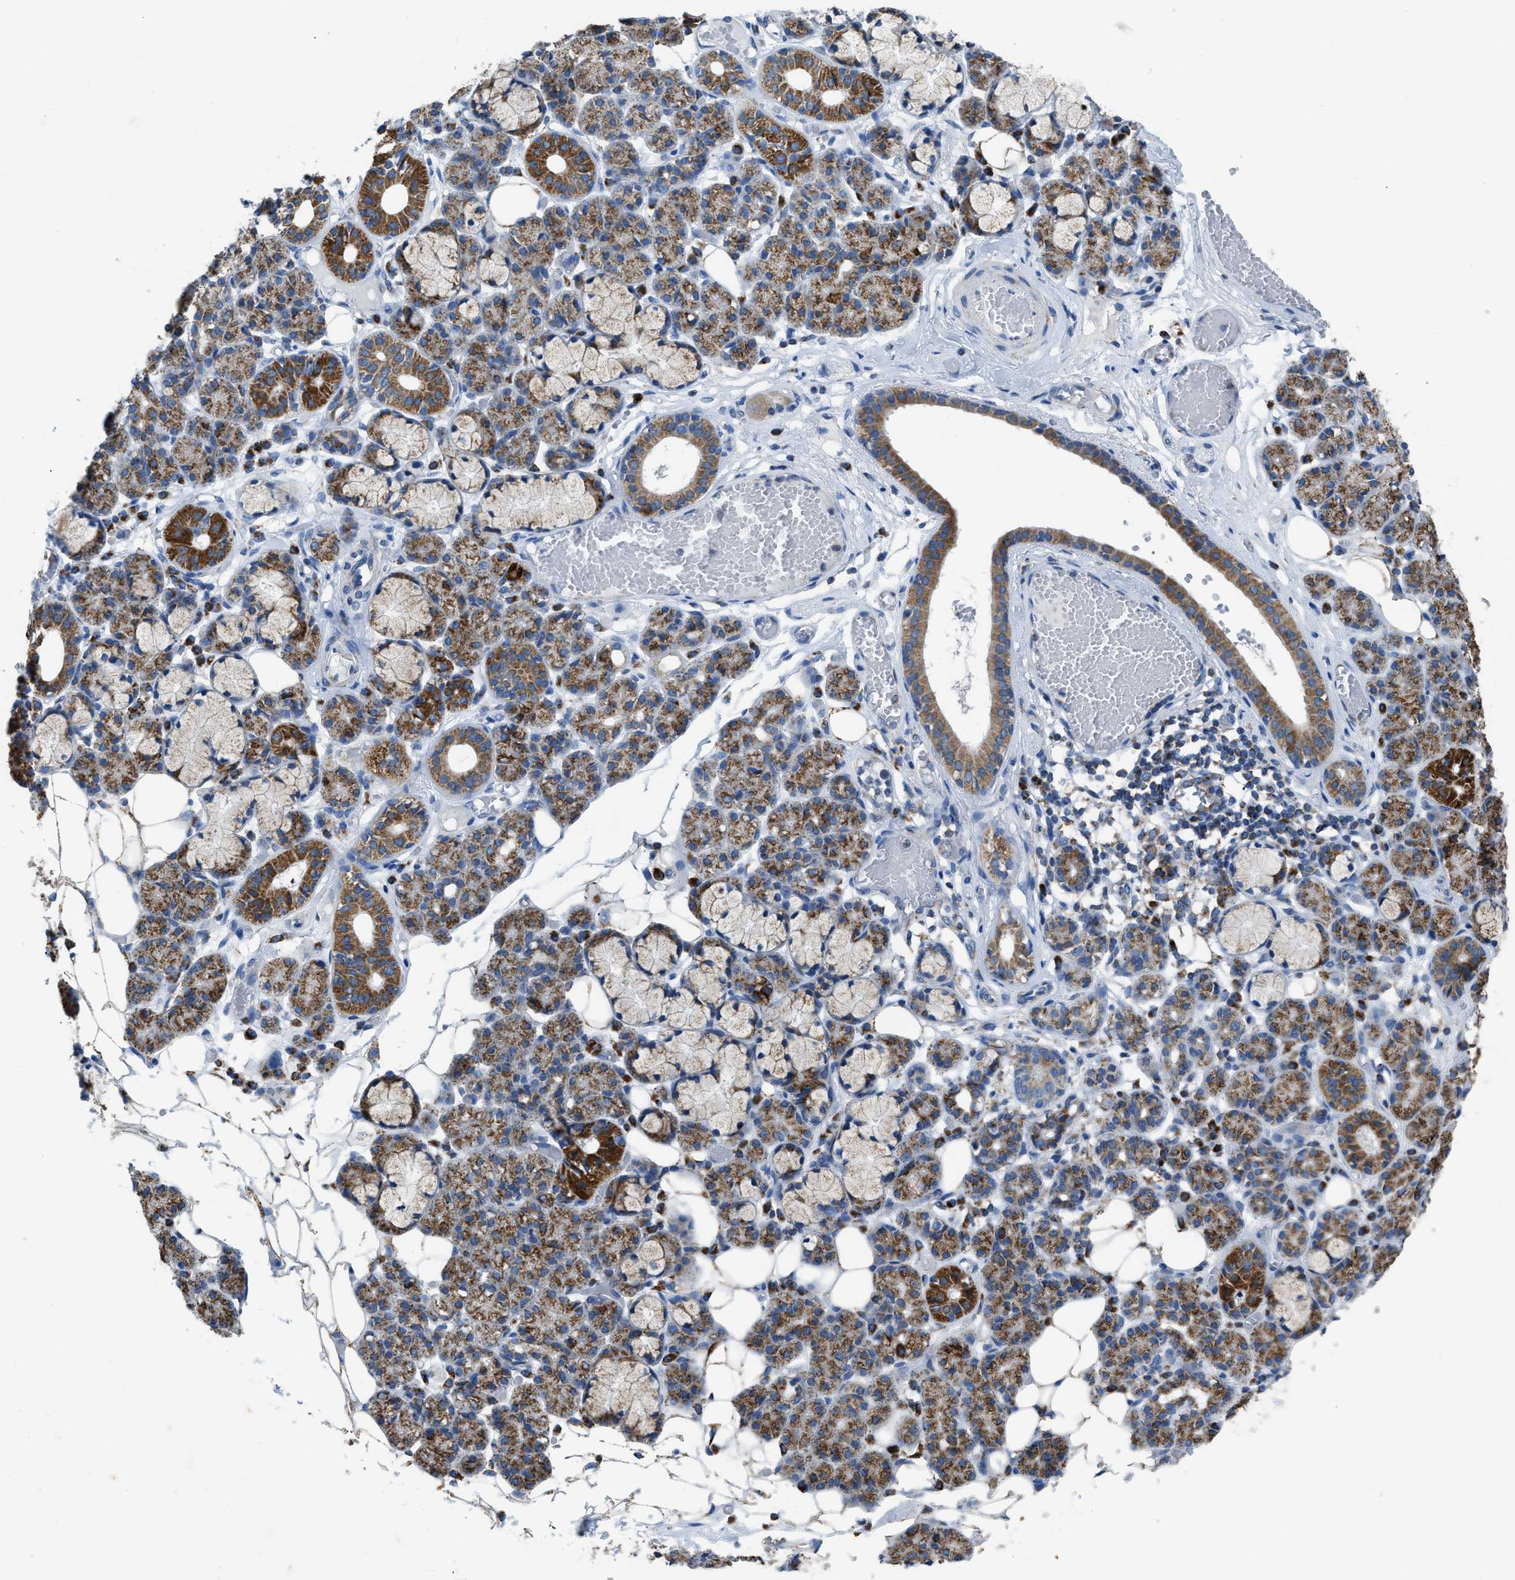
{"staining": {"intensity": "moderate", "quantity": ">75%", "location": "cytoplasmic/membranous"}, "tissue": "salivary gland", "cell_type": "Glandular cells", "image_type": "normal", "snomed": [{"axis": "morphology", "description": "Normal tissue, NOS"}, {"axis": "topography", "description": "Salivary gland"}], "caption": "This photomicrograph reveals IHC staining of unremarkable salivary gland, with medium moderate cytoplasmic/membranous staining in about >75% of glandular cells.", "gene": "ETFB", "patient": {"sex": "male", "age": 63}}